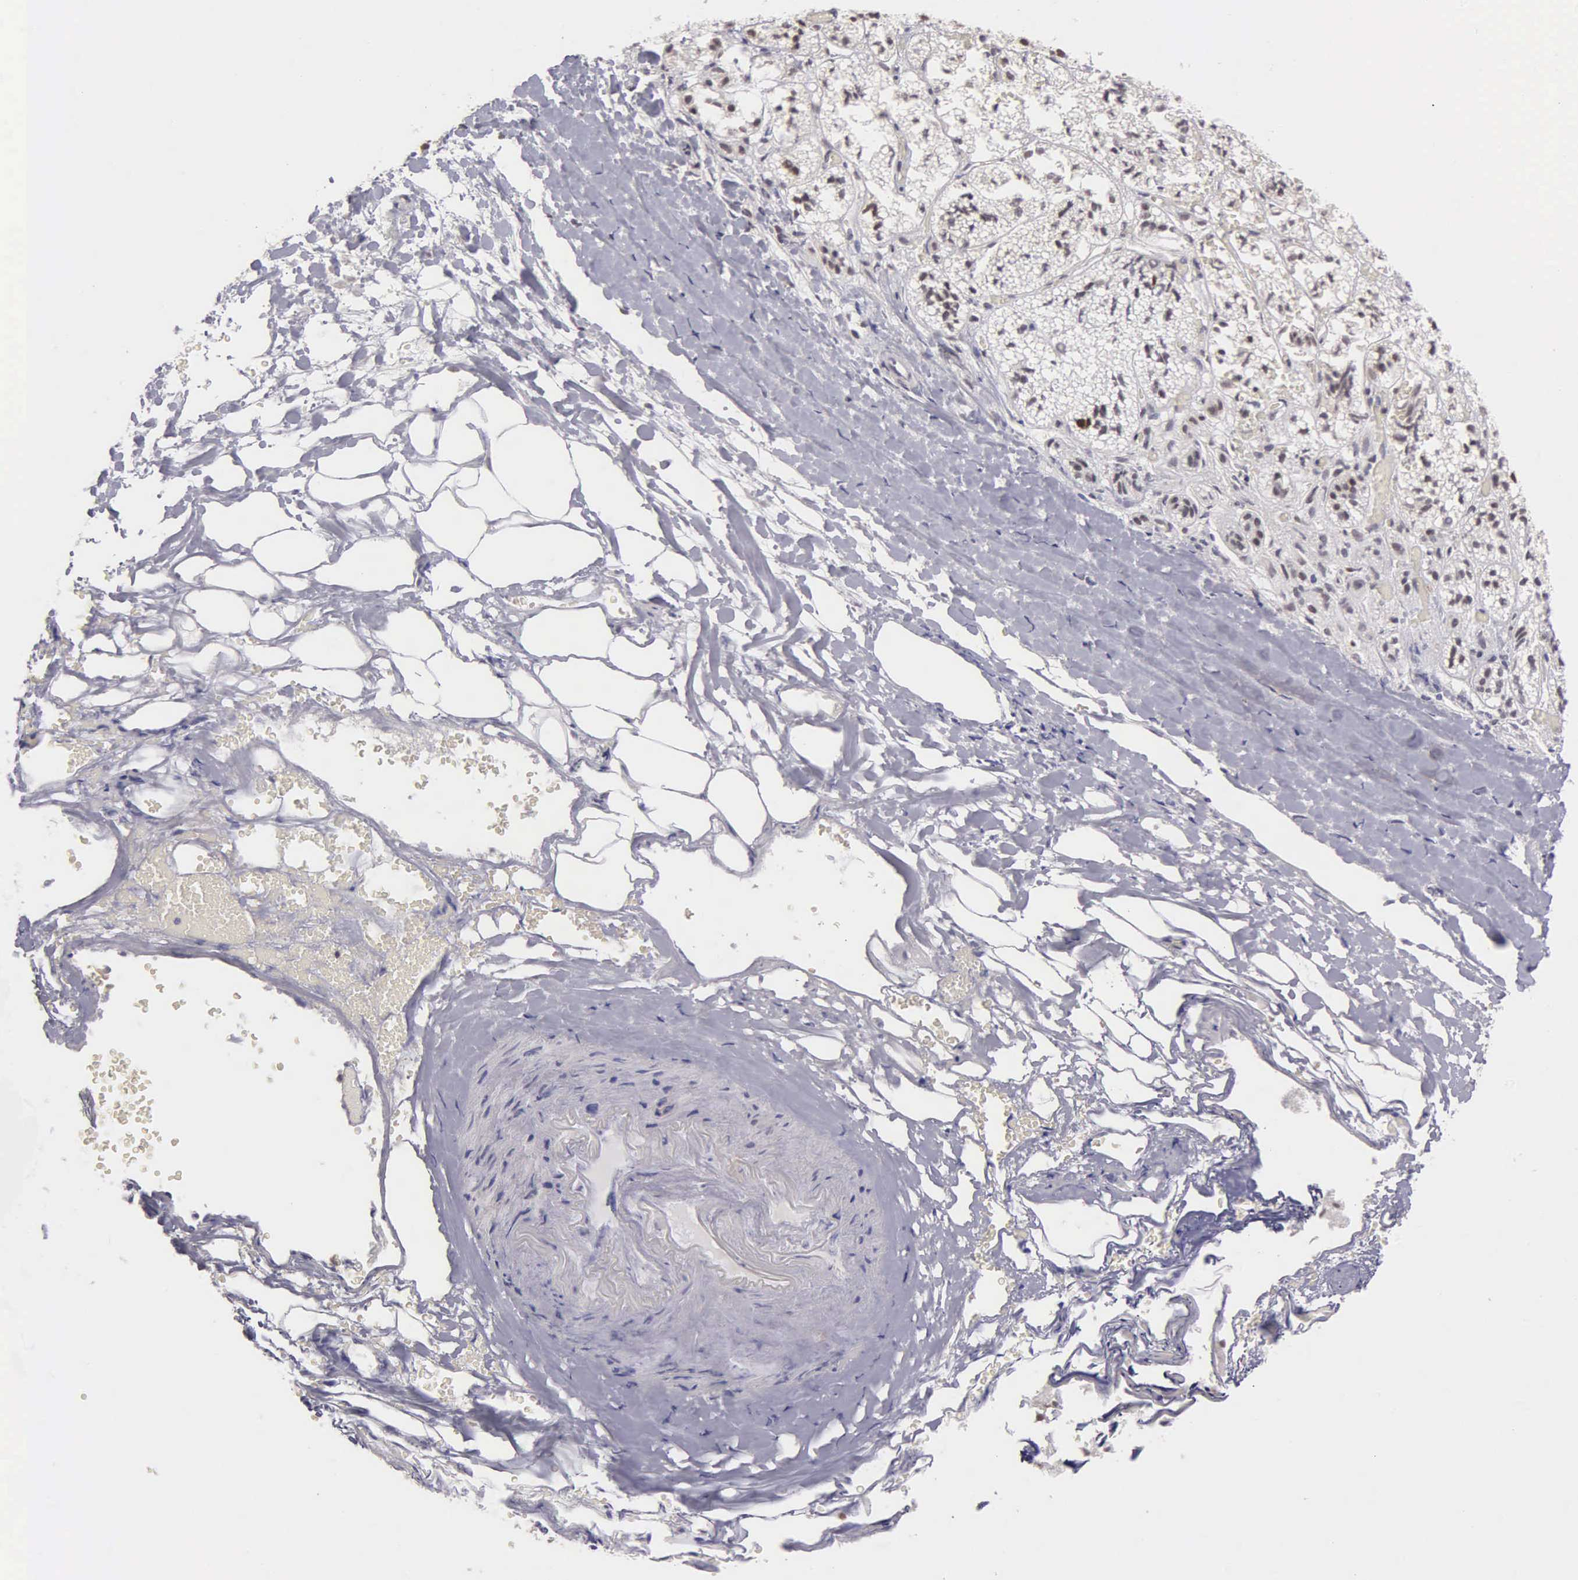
{"staining": {"intensity": "moderate", "quantity": ">75%", "location": "nuclear"}, "tissue": "adrenal gland", "cell_type": "Glandular cells", "image_type": "normal", "snomed": [{"axis": "morphology", "description": "Normal tissue, NOS"}, {"axis": "topography", "description": "Adrenal gland"}], "caption": "This is a photomicrograph of IHC staining of benign adrenal gland, which shows moderate staining in the nuclear of glandular cells.", "gene": "UBR7", "patient": {"sex": "male", "age": 53}}